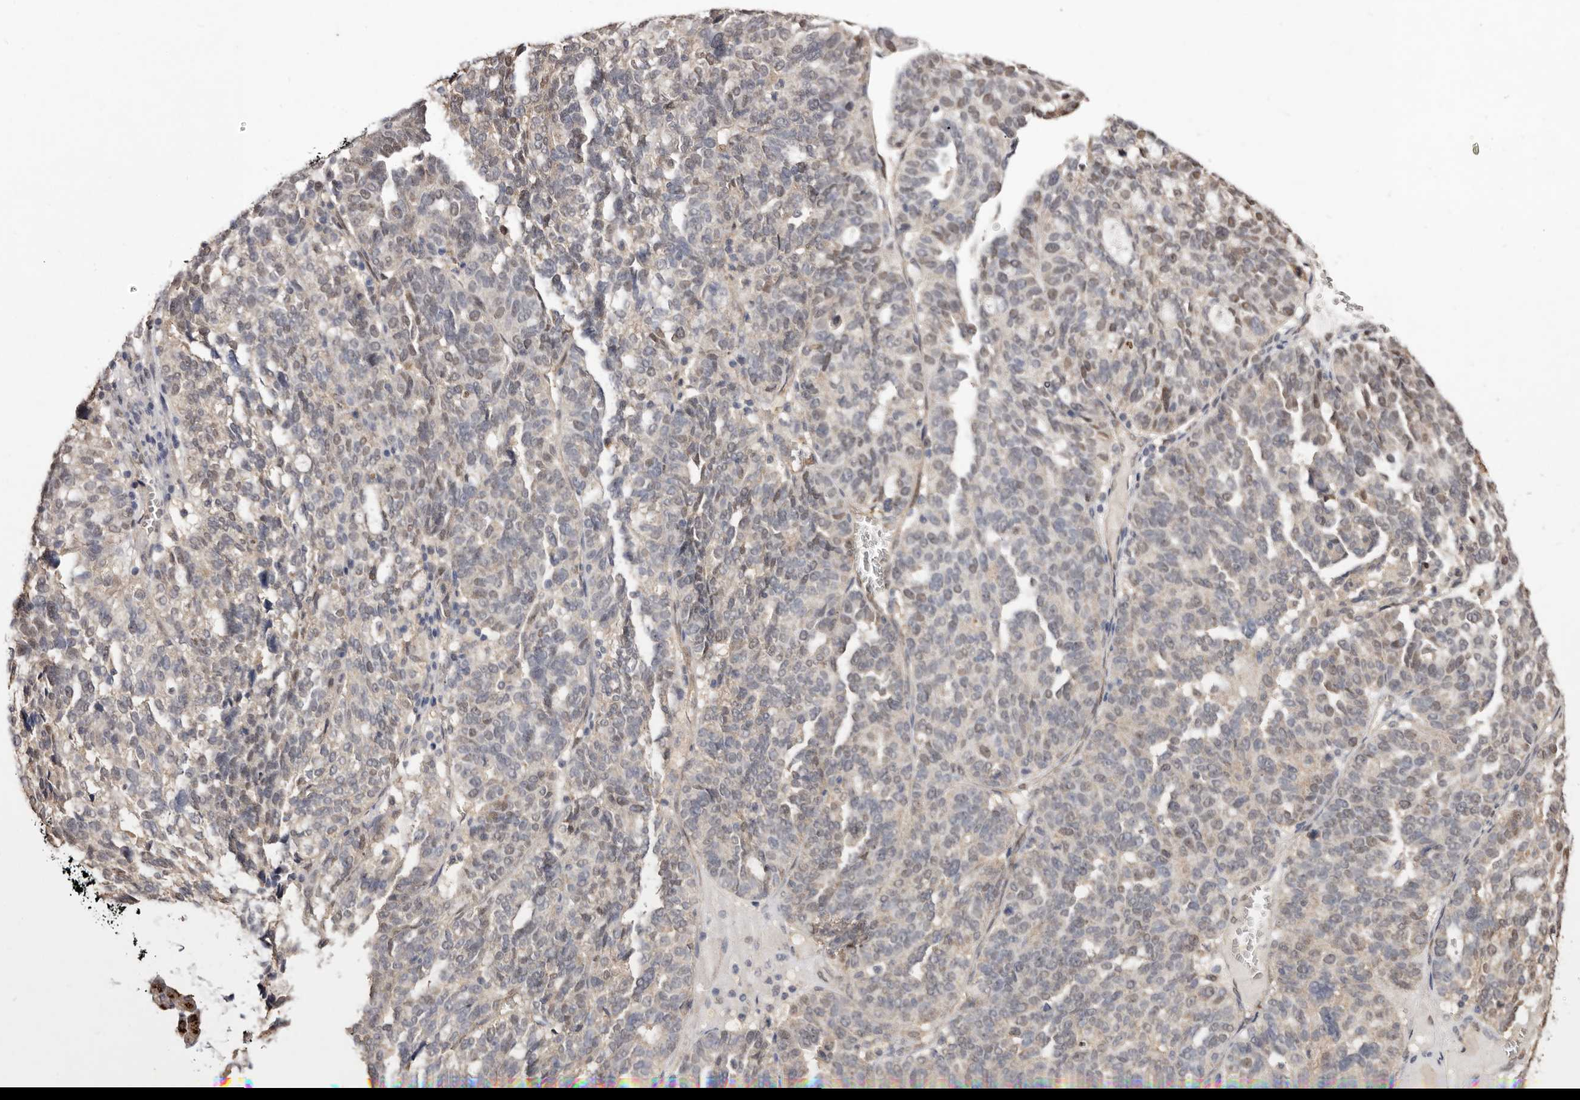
{"staining": {"intensity": "moderate", "quantity": "<25%", "location": "nuclear"}, "tissue": "ovarian cancer", "cell_type": "Tumor cells", "image_type": "cancer", "snomed": [{"axis": "morphology", "description": "Cystadenocarcinoma, serous, NOS"}, {"axis": "topography", "description": "Ovary"}], "caption": "Immunohistochemical staining of human ovarian cancer exhibits low levels of moderate nuclear positivity in approximately <25% of tumor cells. Immunohistochemistry (ihc) stains the protein of interest in brown and the nuclei are stained blue.", "gene": "NOTCH1", "patient": {"sex": "female", "age": 59}}